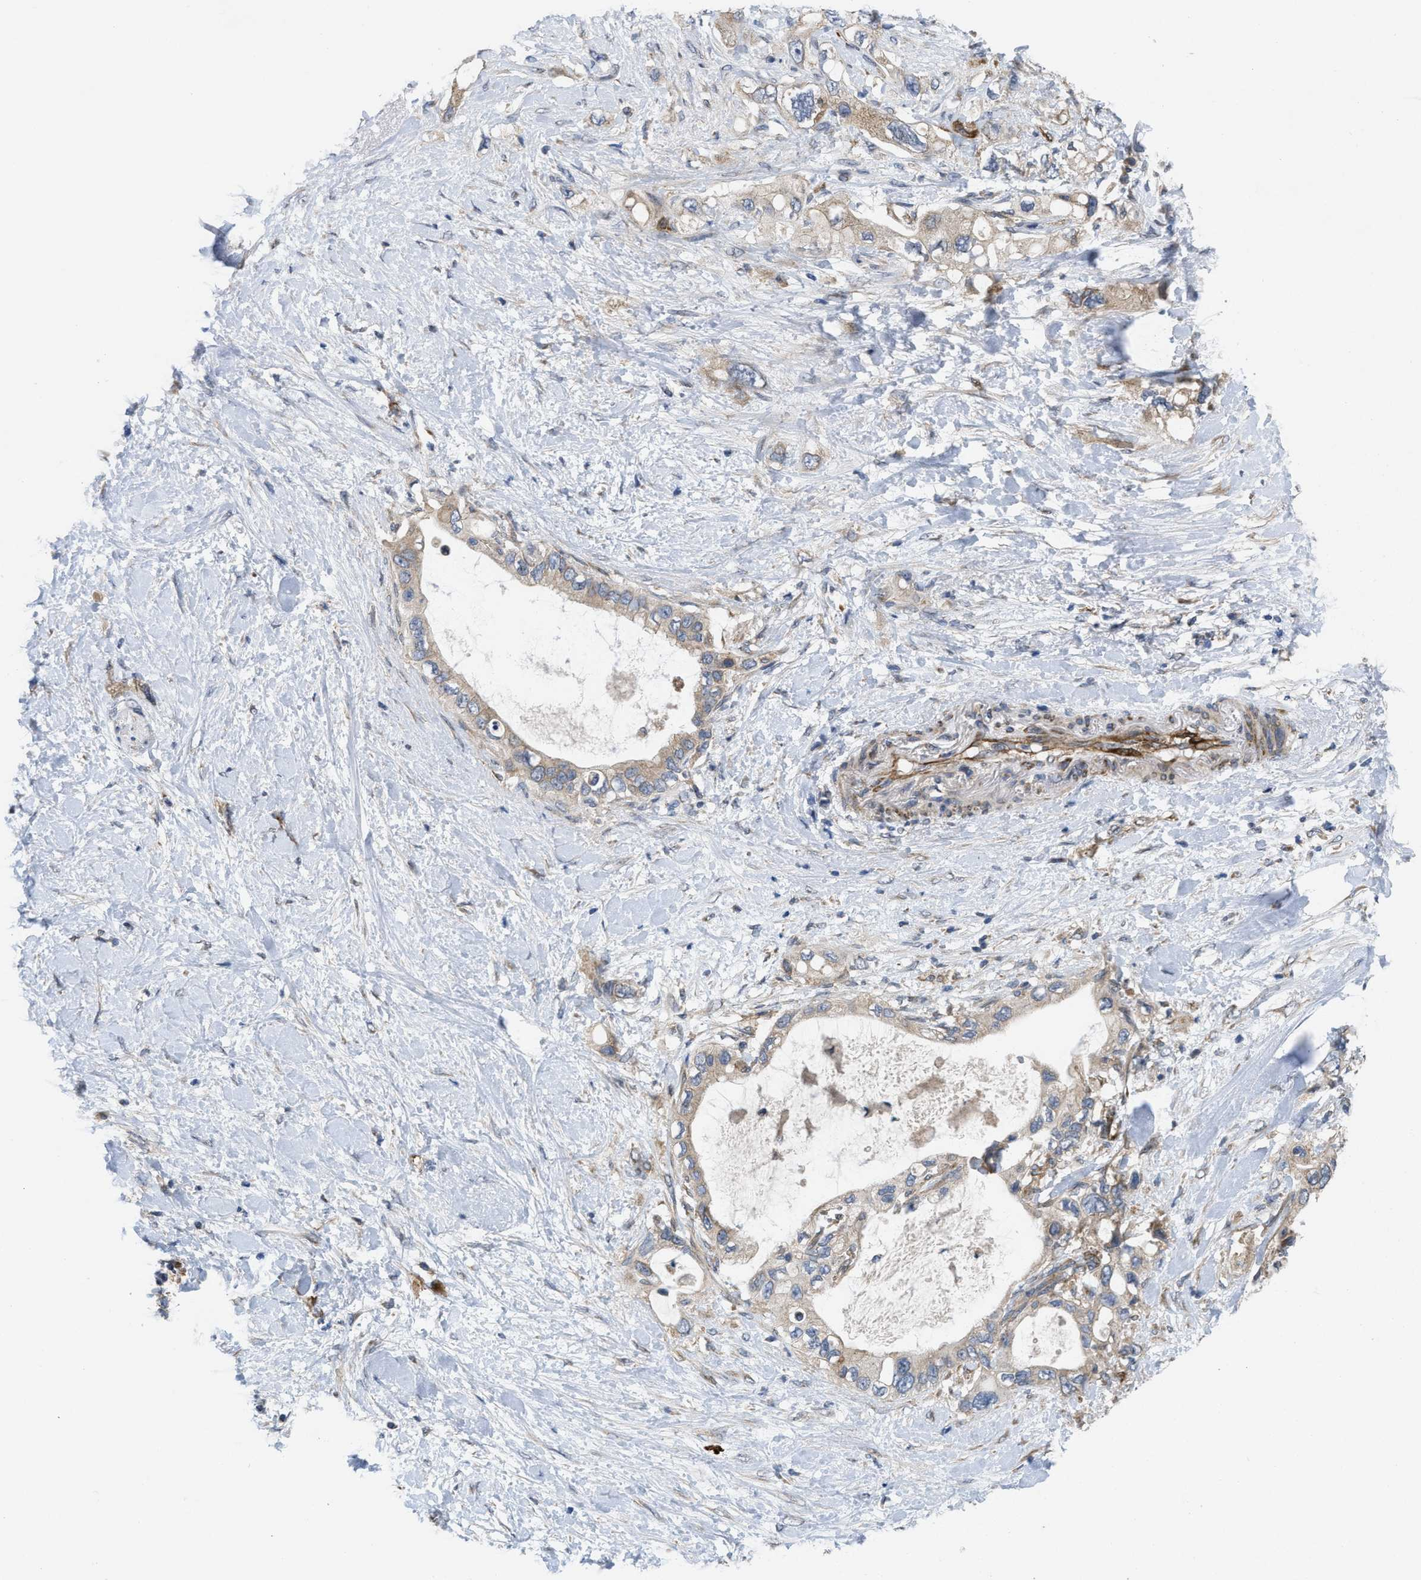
{"staining": {"intensity": "weak", "quantity": ">75%", "location": "cytoplasmic/membranous"}, "tissue": "pancreatic cancer", "cell_type": "Tumor cells", "image_type": "cancer", "snomed": [{"axis": "morphology", "description": "Adenocarcinoma, NOS"}, {"axis": "topography", "description": "Pancreas"}], "caption": "DAB immunohistochemical staining of human pancreatic cancer (adenocarcinoma) shows weak cytoplasmic/membranous protein staining in approximately >75% of tumor cells.", "gene": "EOGT", "patient": {"sex": "female", "age": 56}}